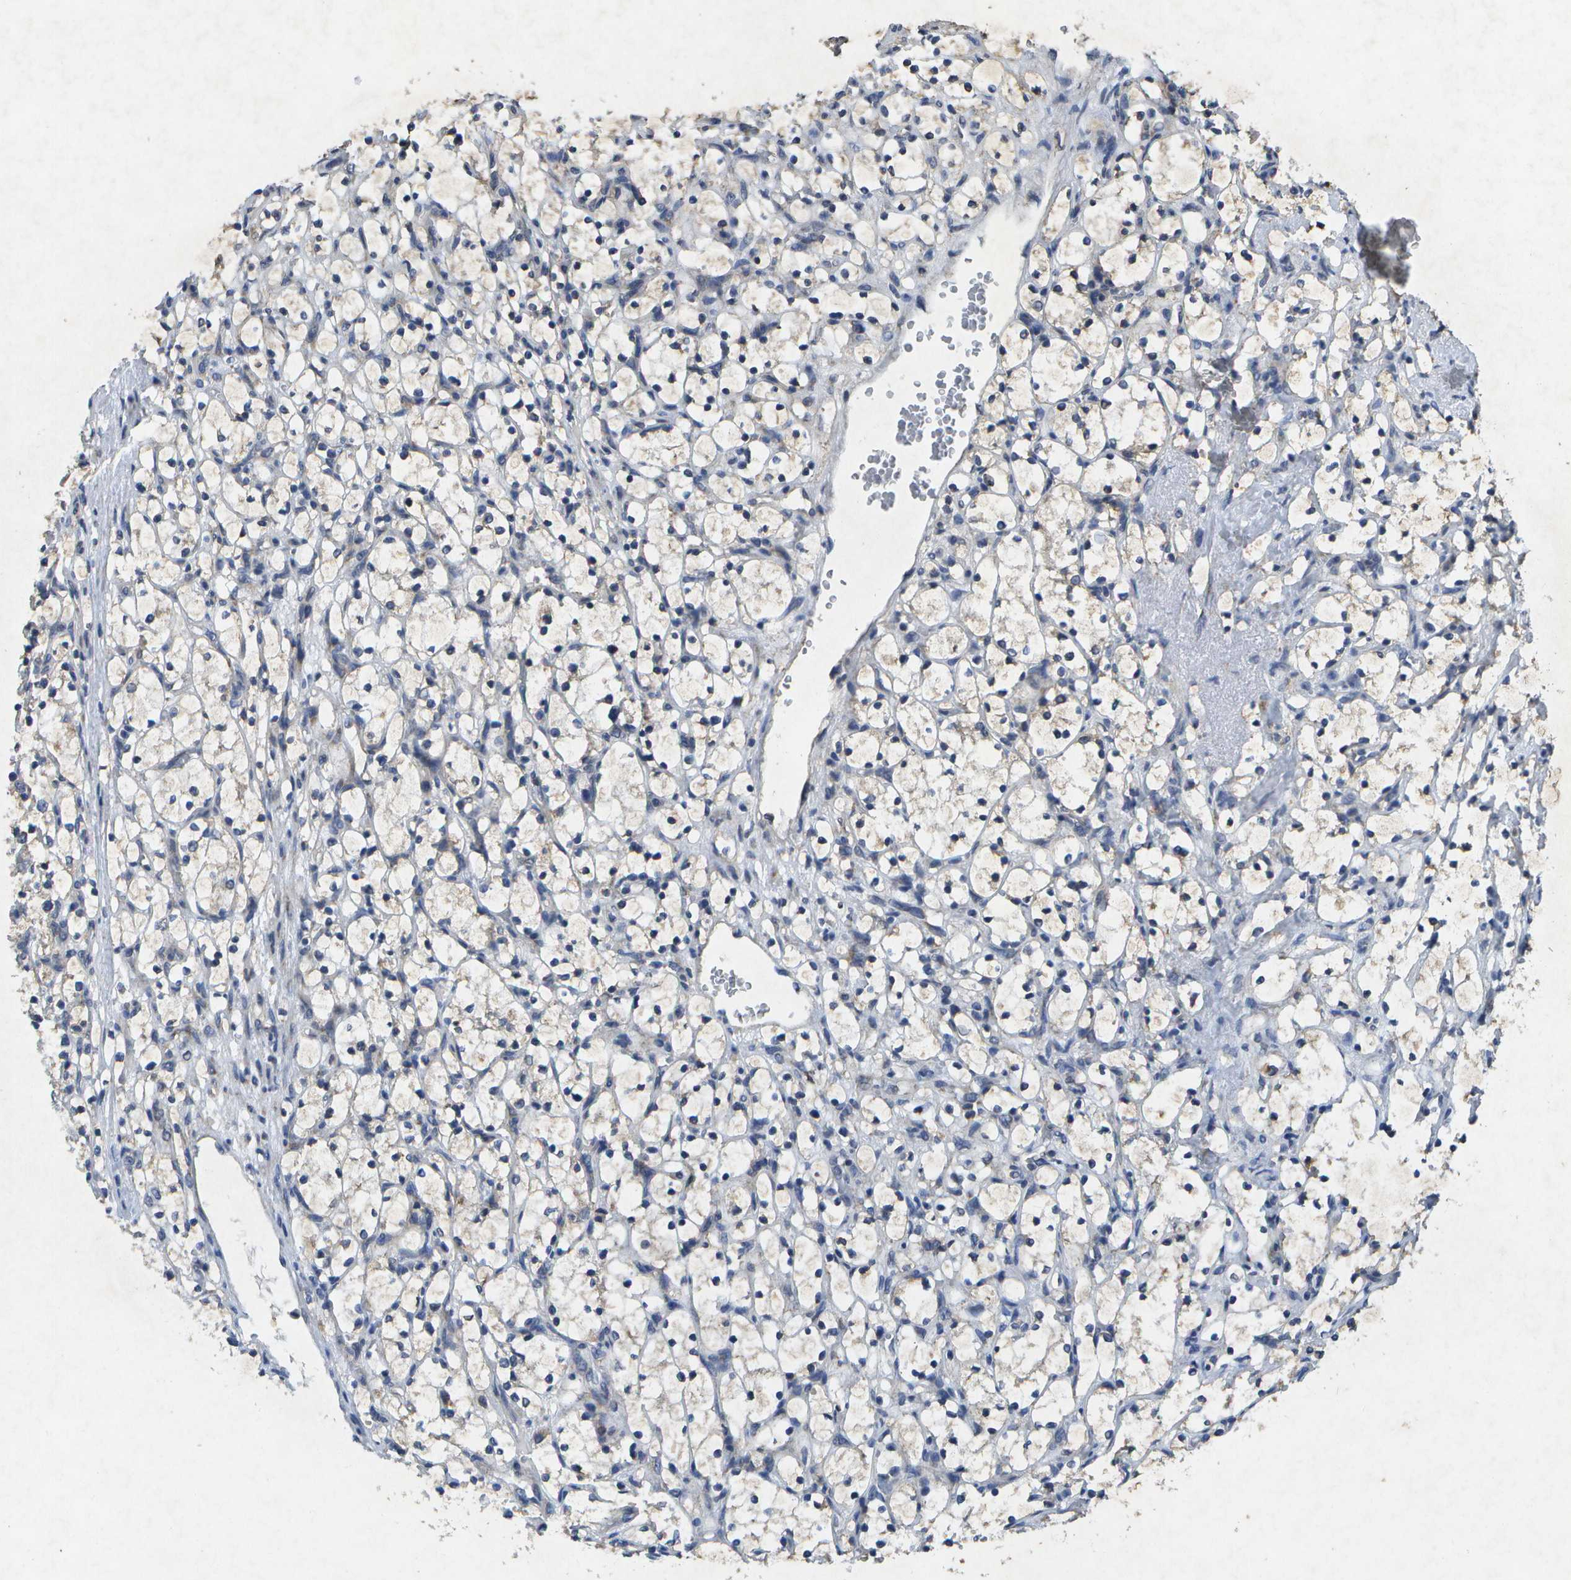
{"staining": {"intensity": "negative", "quantity": "none", "location": "none"}, "tissue": "renal cancer", "cell_type": "Tumor cells", "image_type": "cancer", "snomed": [{"axis": "morphology", "description": "Adenocarcinoma, NOS"}, {"axis": "topography", "description": "Kidney"}], "caption": "High magnification brightfield microscopy of renal cancer stained with DAB (3,3'-diaminobenzidine) (brown) and counterstained with hematoxylin (blue): tumor cells show no significant staining.", "gene": "KDELR1", "patient": {"sex": "female", "age": 69}}